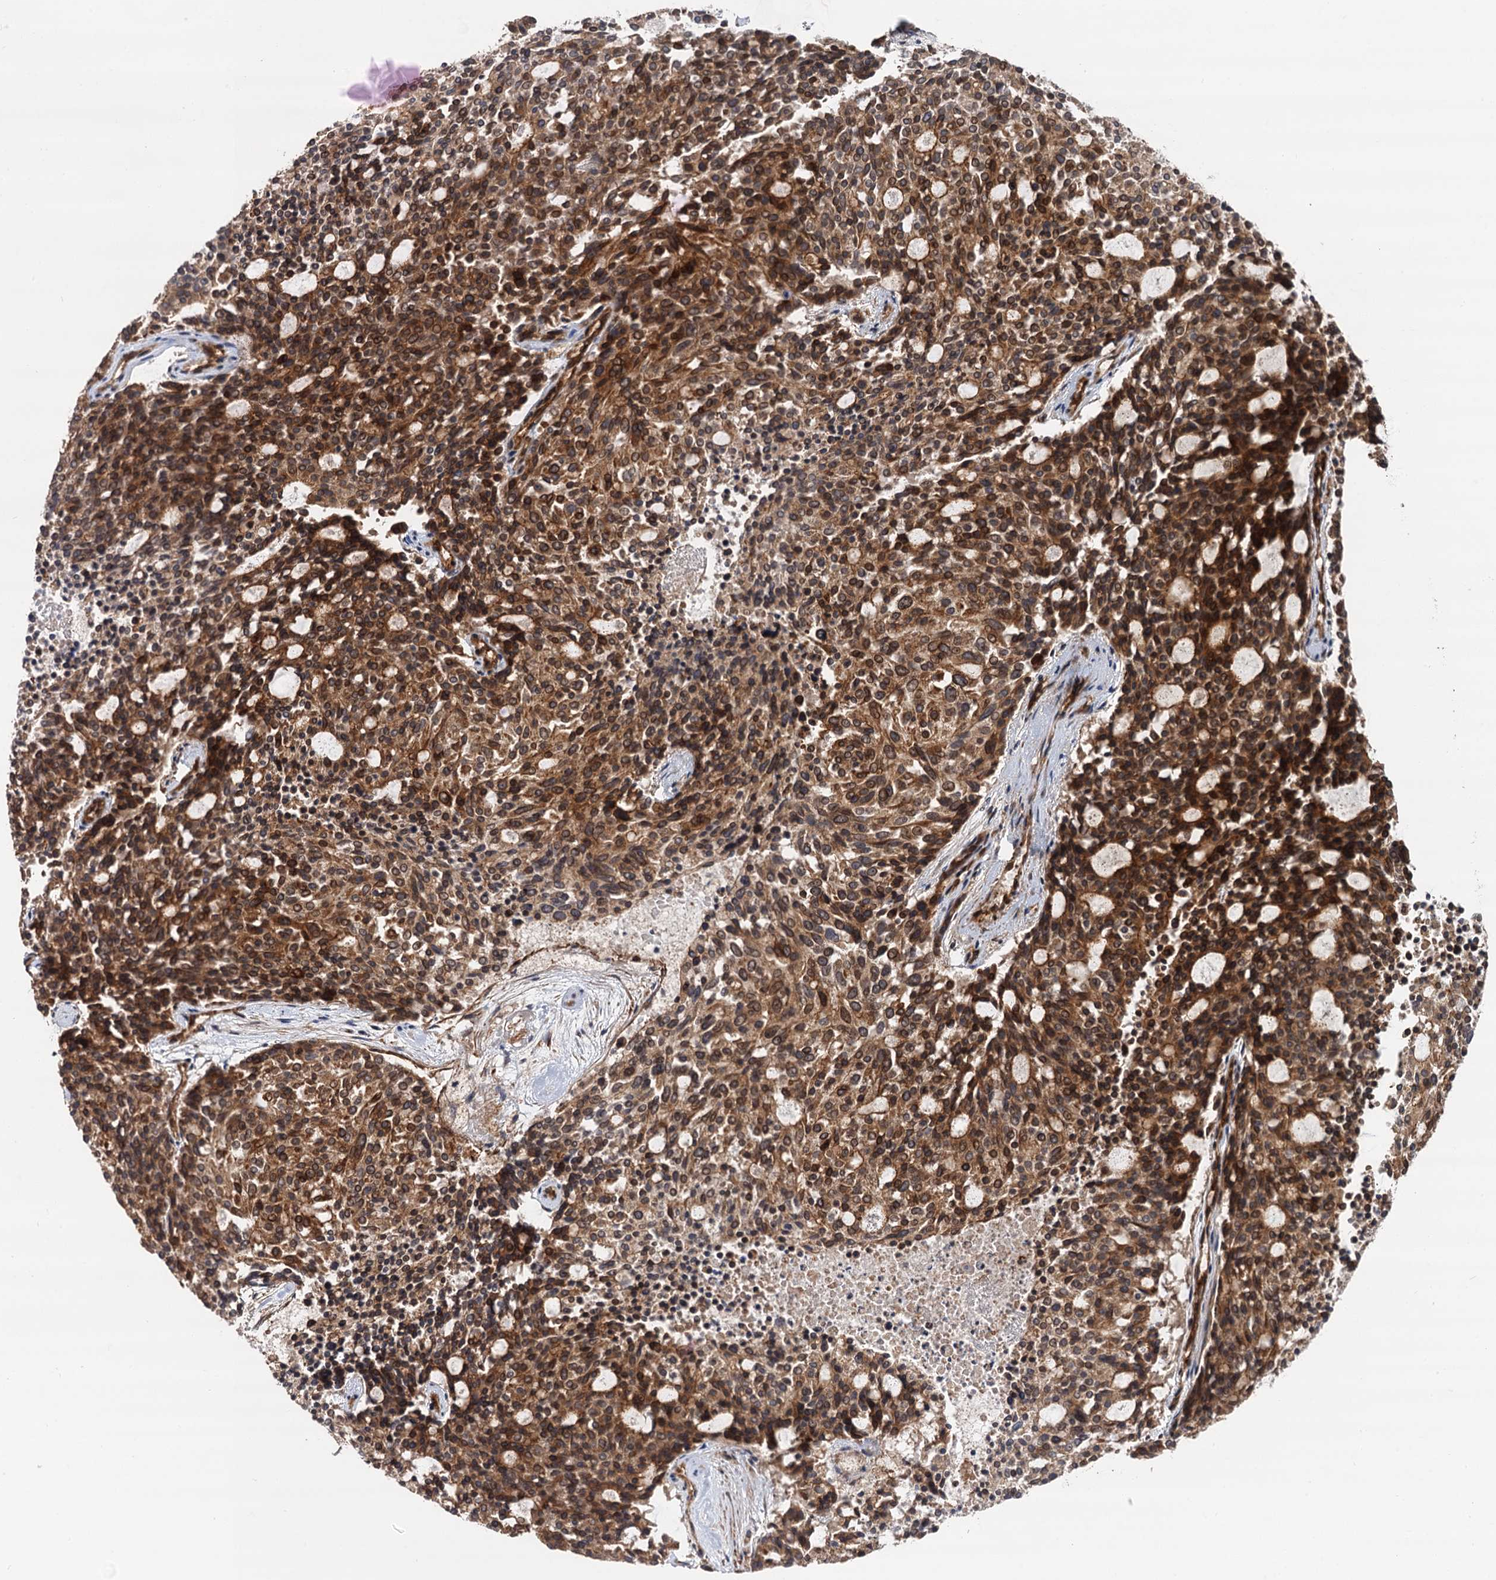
{"staining": {"intensity": "strong", "quantity": ">75%", "location": "cytoplasmic/membranous"}, "tissue": "carcinoid", "cell_type": "Tumor cells", "image_type": "cancer", "snomed": [{"axis": "morphology", "description": "Carcinoid, malignant, NOS"}, {"axis": "topography", "description": "Pancreas"}], "caption": "The immunohistochemical stain shows strong cytoplasmic/membranous staining in tumor cells of malignant carcinoid tissue.", "gene": "BORA", "patient": {"sex": "female", "age": 54}}